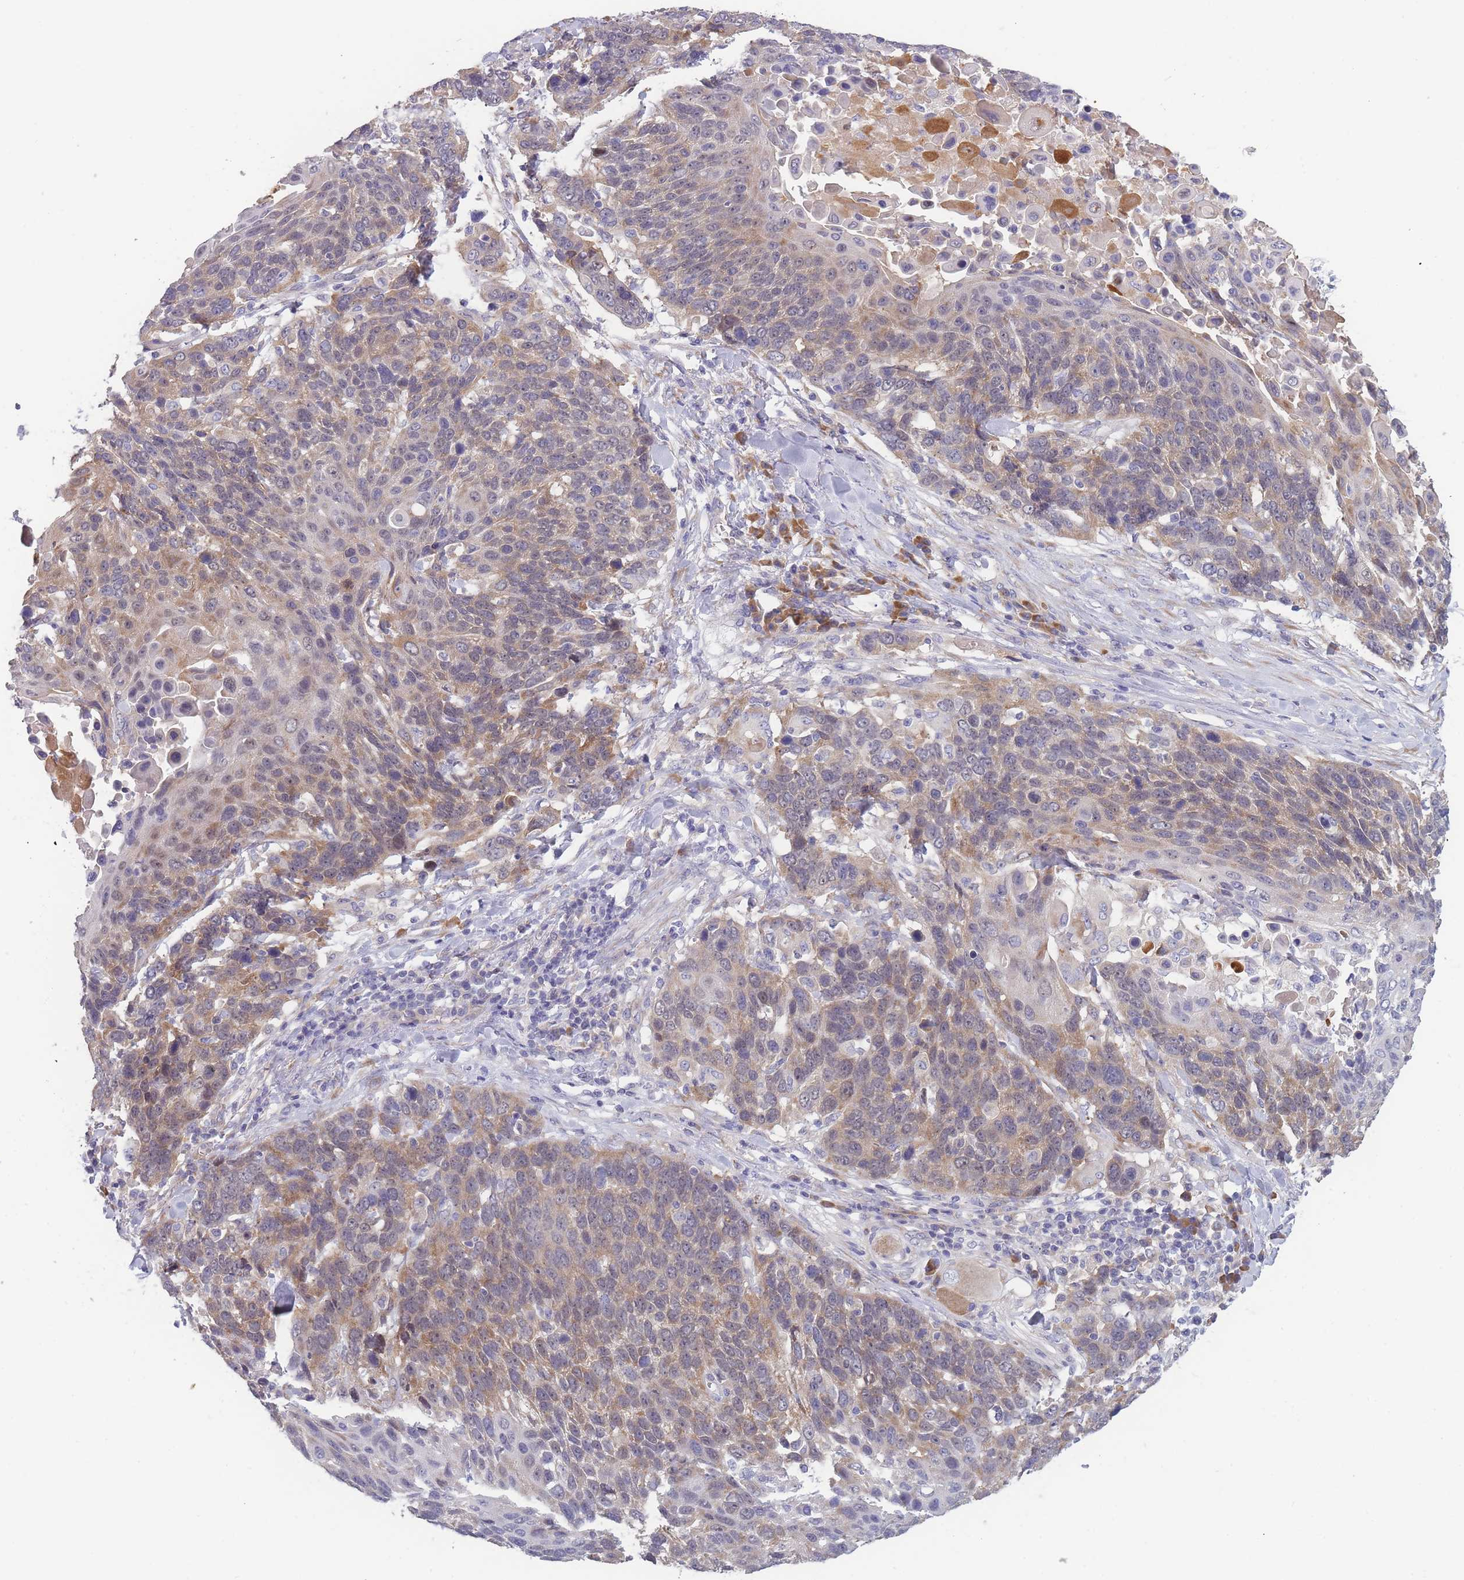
{"staining": {"intensity": "weak", "quantity": ">75%", "location": "cytoplasmic/membranous"}, "tissue": "lung cancer", "cell_type": "Tumor cells", "image_type": "cancer", "snomed": [{"axis": "morphology", "description": "Squamous cell carcinoma, NOS"}, {"axis": "topography", "description": "Lung"}], "caption": "Brown immunohistochemical staining in lung squamous cell carcinoma shows weak cytoplasmic/membranous staining in about >75% of tumor cells.", "gene": "NDUFAF6", "patient": {"sex": "male", "age": 66}}